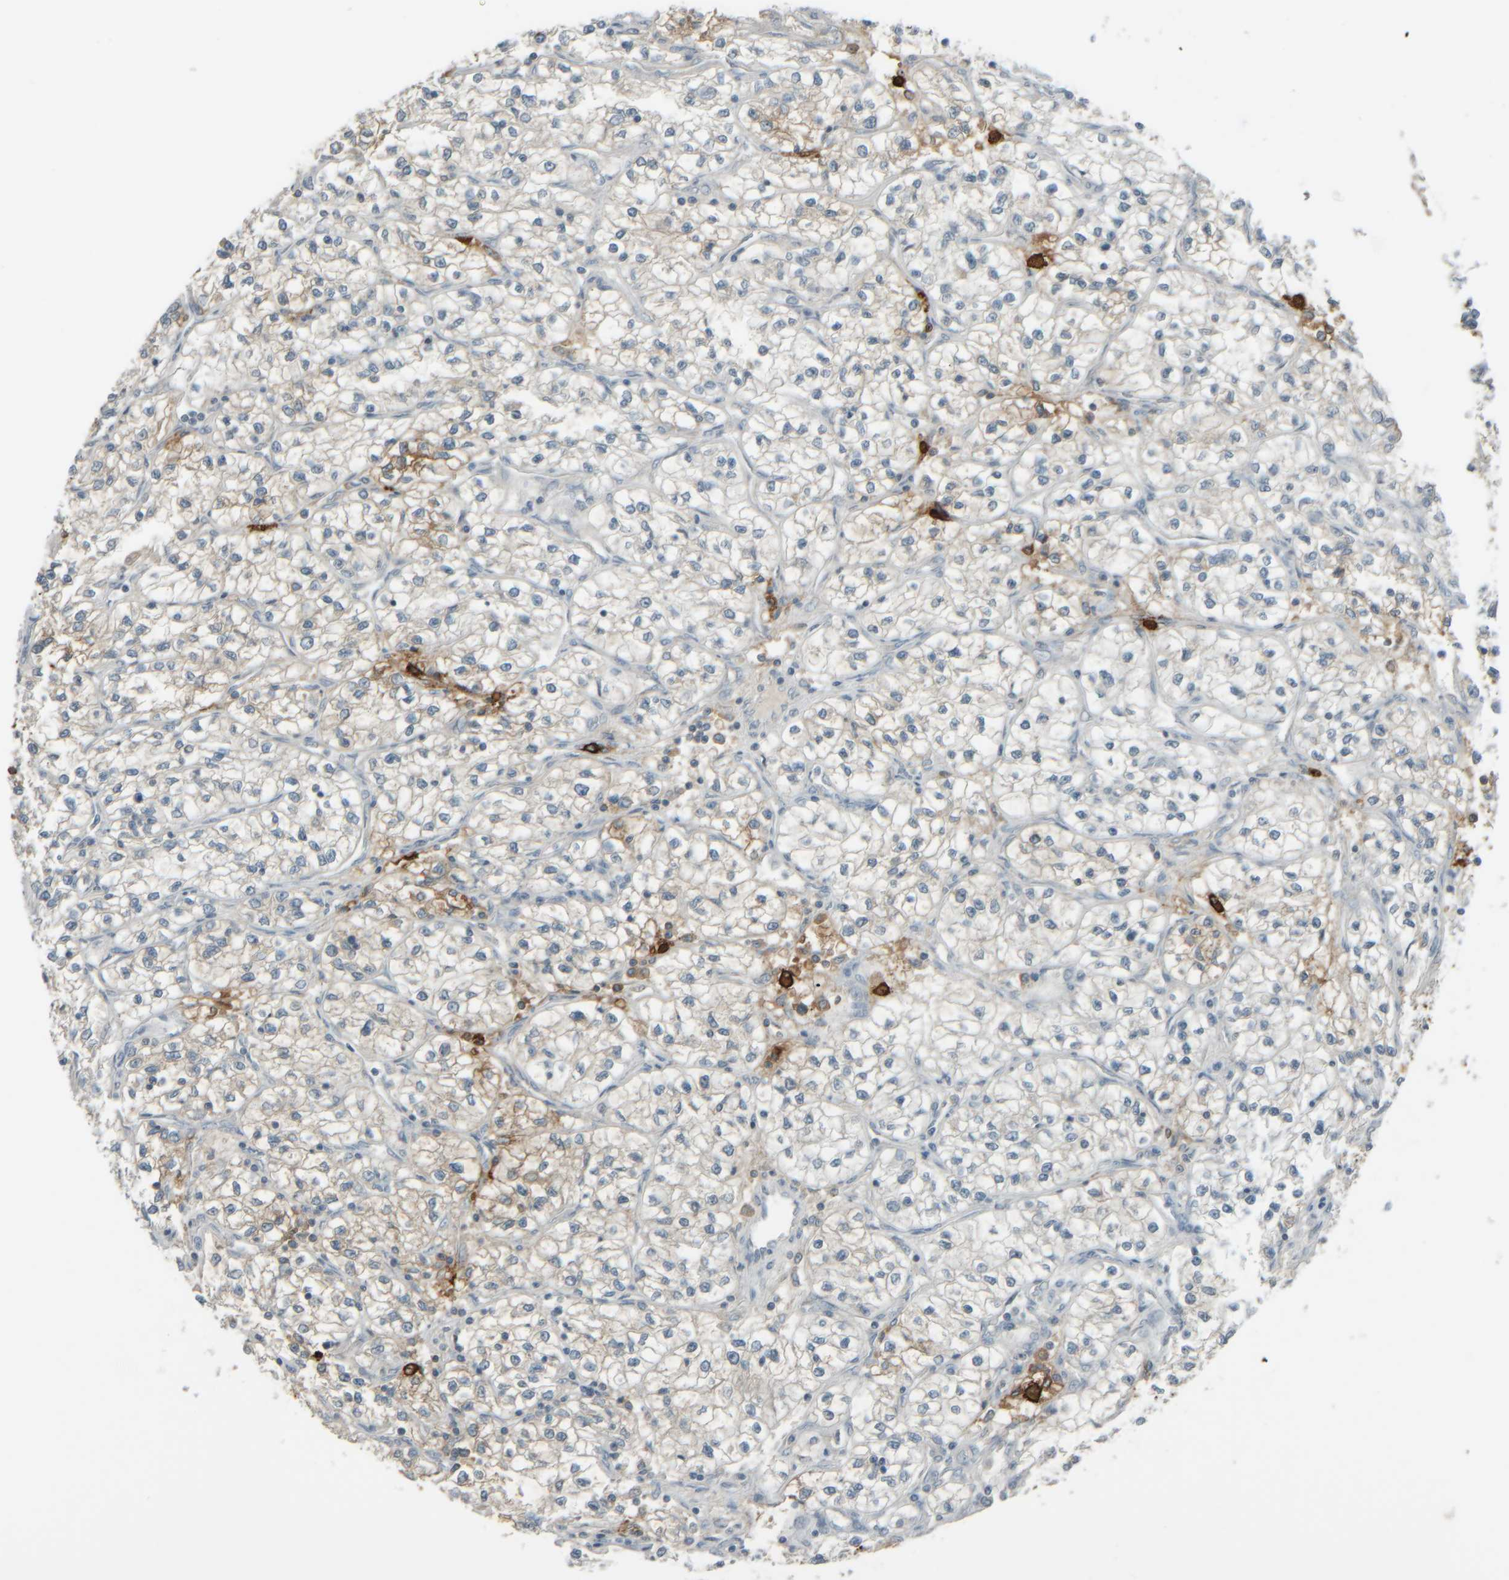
{"staining": {"intensity": "weak", "quantity": "25%-75%", "location": "cytoplasmic/membranous"}, "tissue": "renal cancer", "cell_type": "Tumor cells", "image_type": "cancer", "snomed": [{"axis": "morphology", "description": "Adenocarcinoma, NOS"}, {"axis": "topography", "description": "Kidney"}], "caption": "The photomicrograph shows immunohistochemical staining of renal cancer (adenocarcinoma). There is weak cytoplasmic/membranous staining is appreciated in approximately 25%-75% of tumor cells. (DAB IHC, brown staining for protein, blue staining for nuclei).", "gene": "TPSAB1", "patient": {"sex": "female", "age": 57}}